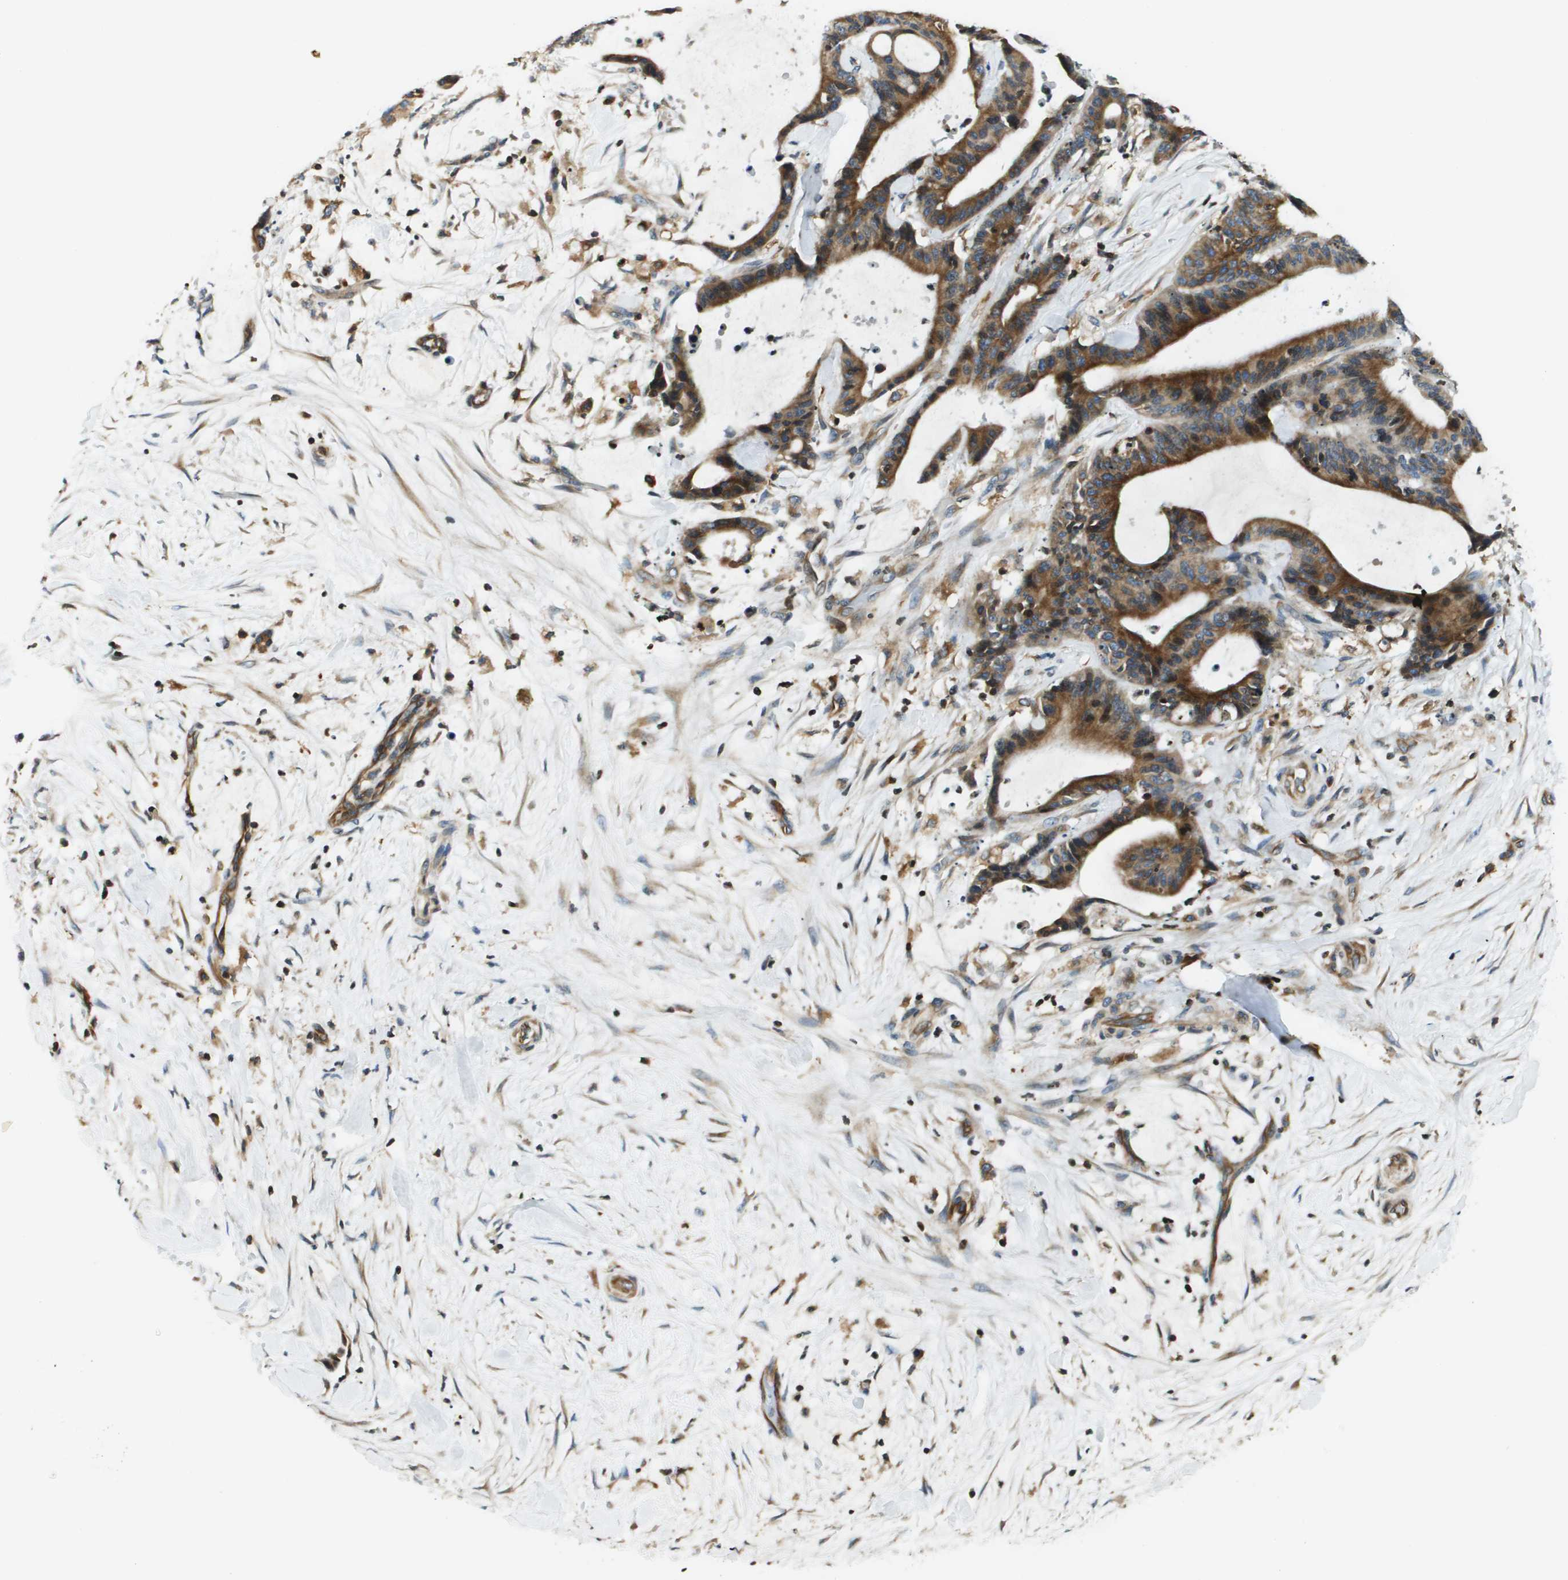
{"staining": {"intensity": "strong", "quantity": ">75%", "location": "cytoplasmic/membranous"}, "tissue": "liver cancer", "cell_type": "Tumor cells", "image_type": "cancer", "snomed": [{"axis": "morphology", "description": "Cholangiocarcinoma"}, {"axis": "topography", "description": "Liver"}], "caption": "Protein expression analysis of liver cancer exhibits strong cytoplasmic/membranous expression in about >75% of tumor cells.", "gene": "ESYT1", "patient": {"sex": "female", "age": 73}}